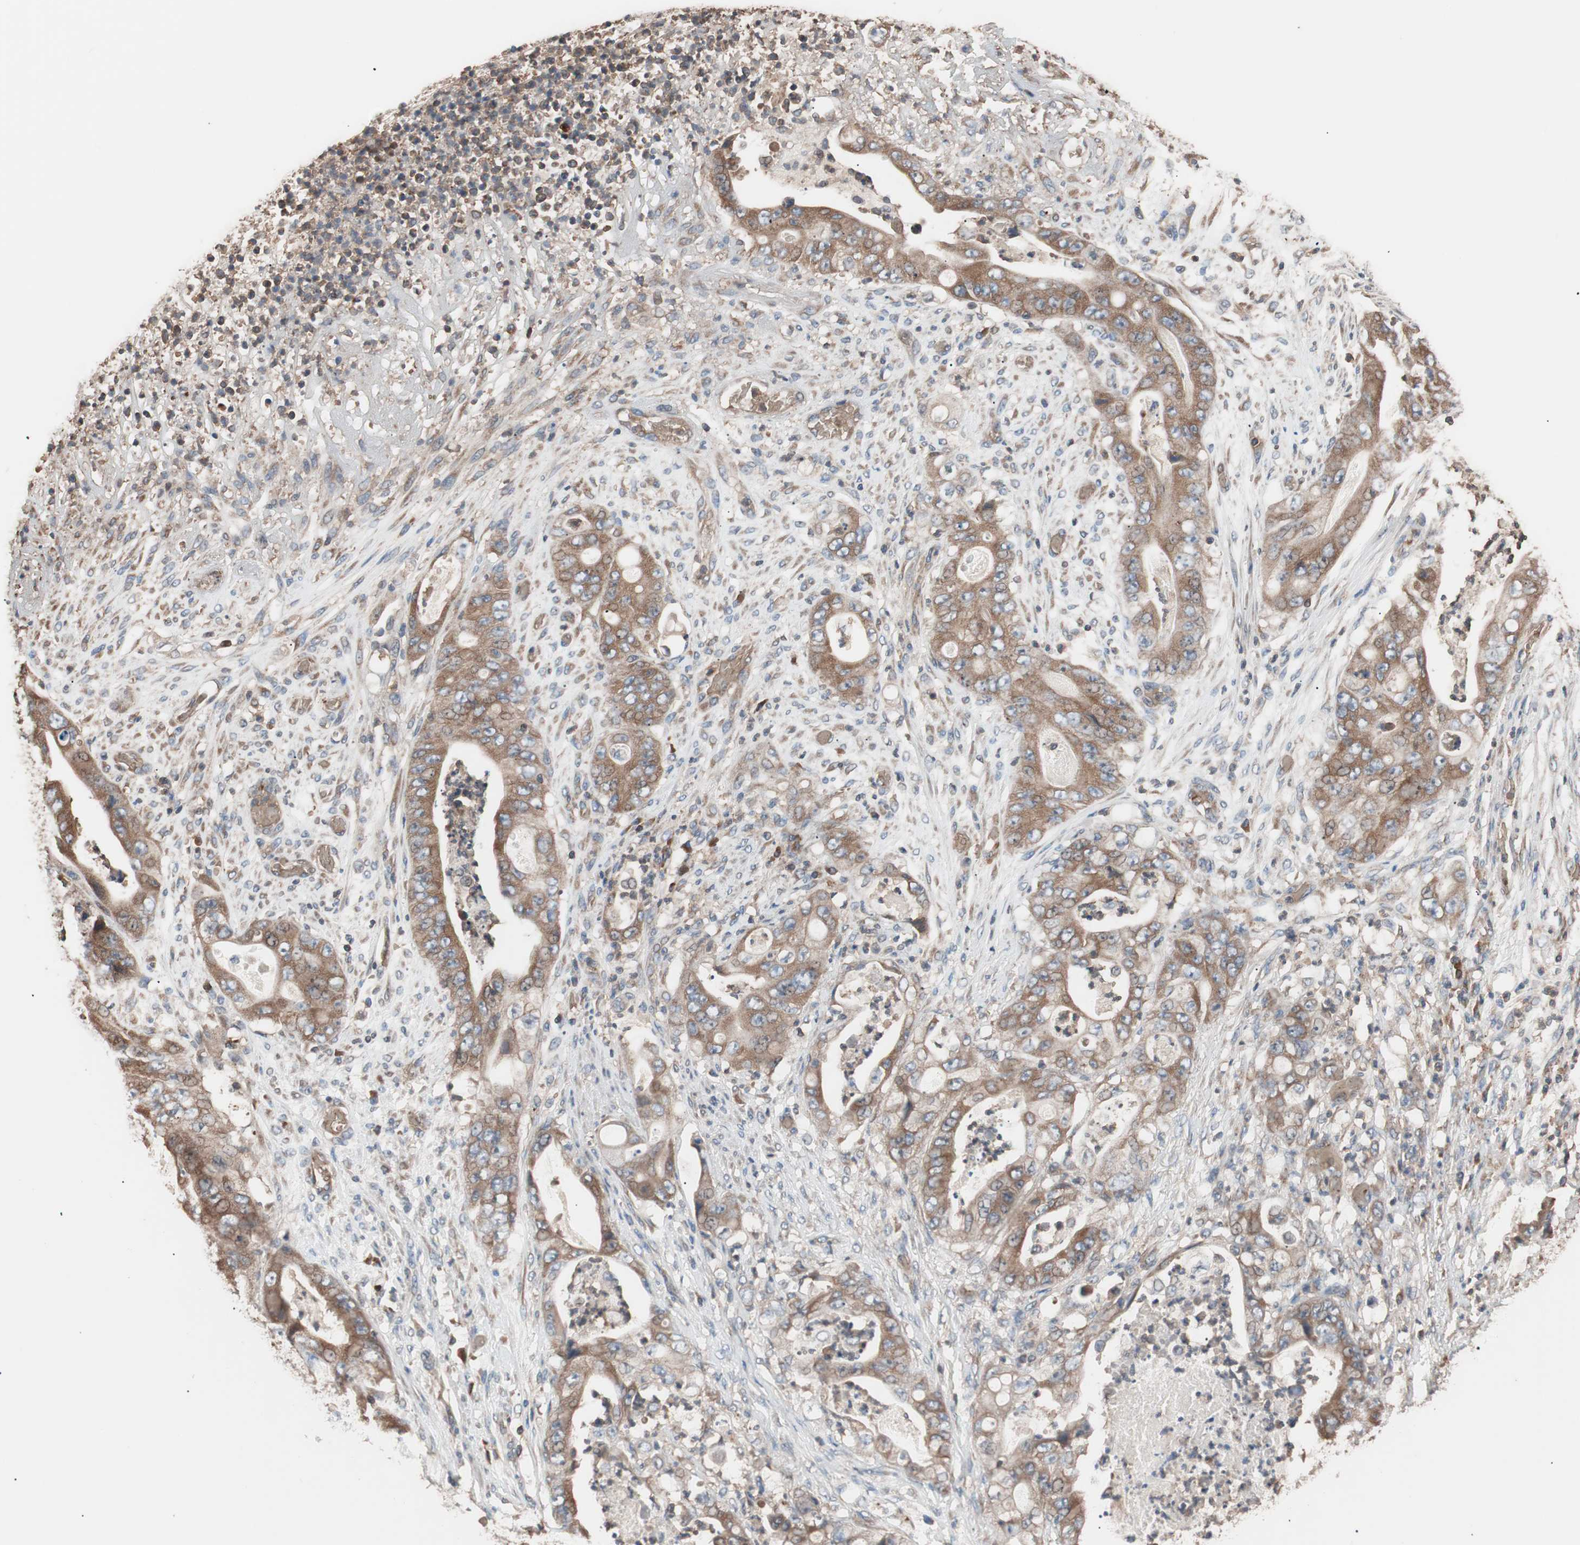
{"staining": {"intensity": "moderate", "quantity": ">75%", "location": "cytoplasmic/membranous"}, "tissue": "stomach cancer", "cell_type": "Tumor cells", "image_type": "cancer", "snomed": [{"axis": "morphology", "description": "Adenocarcinoma, NOS"}, {"axis": "topography", "description": "Stomach"}], "caption": "Human stomach cancer (adenocarcinoma) stained with a brown dye demonstrates moderate cytoplasmic/membranous positive staining in about >75% of tumor cells.", "gene": "GLYCTK", "patient": {"sex": "female", "age": 73}}